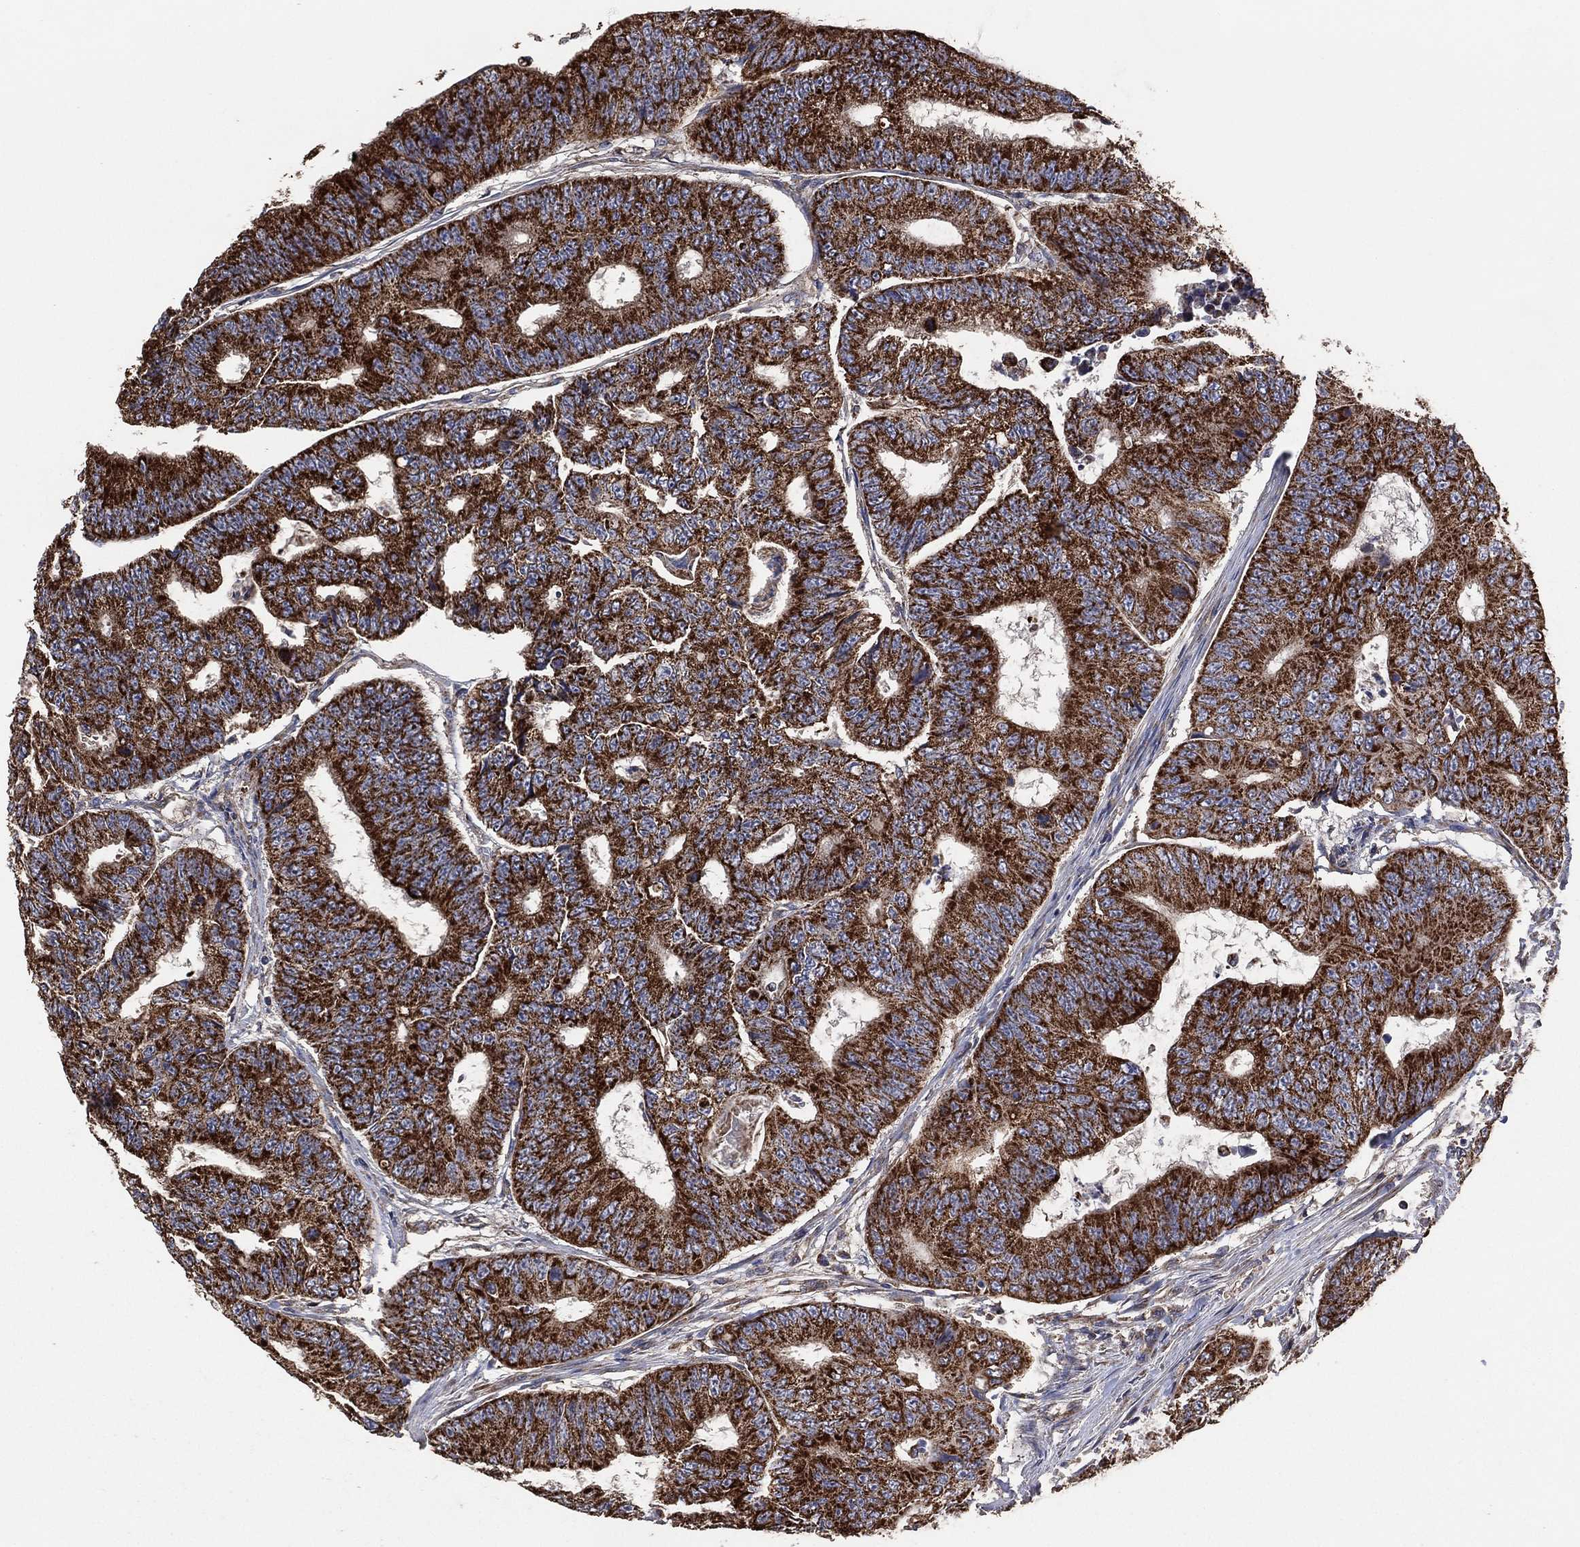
{"staining": {"intensity": "strong", "quantity": ">75%", "location": "cytoplasmic/membranous"}, "tissue": "colorectal cancer", "cell_type": "Tumor cells", "image_type": "cancer", "snomed": [{"axis": "morphology", "description": "Adenocarcinoma, NOS"}, {"axis": "topography", "description": "Colon"}], "caption": "About >75% of tumor cells in human adenocarcinoma (colorectal) exhibit strong cytoplasmic/membranous protein positivity as visualized by brown immunohistochemical staining.", "gene": "LIMD1", "patient": {"sex": "female", "age": 48}}